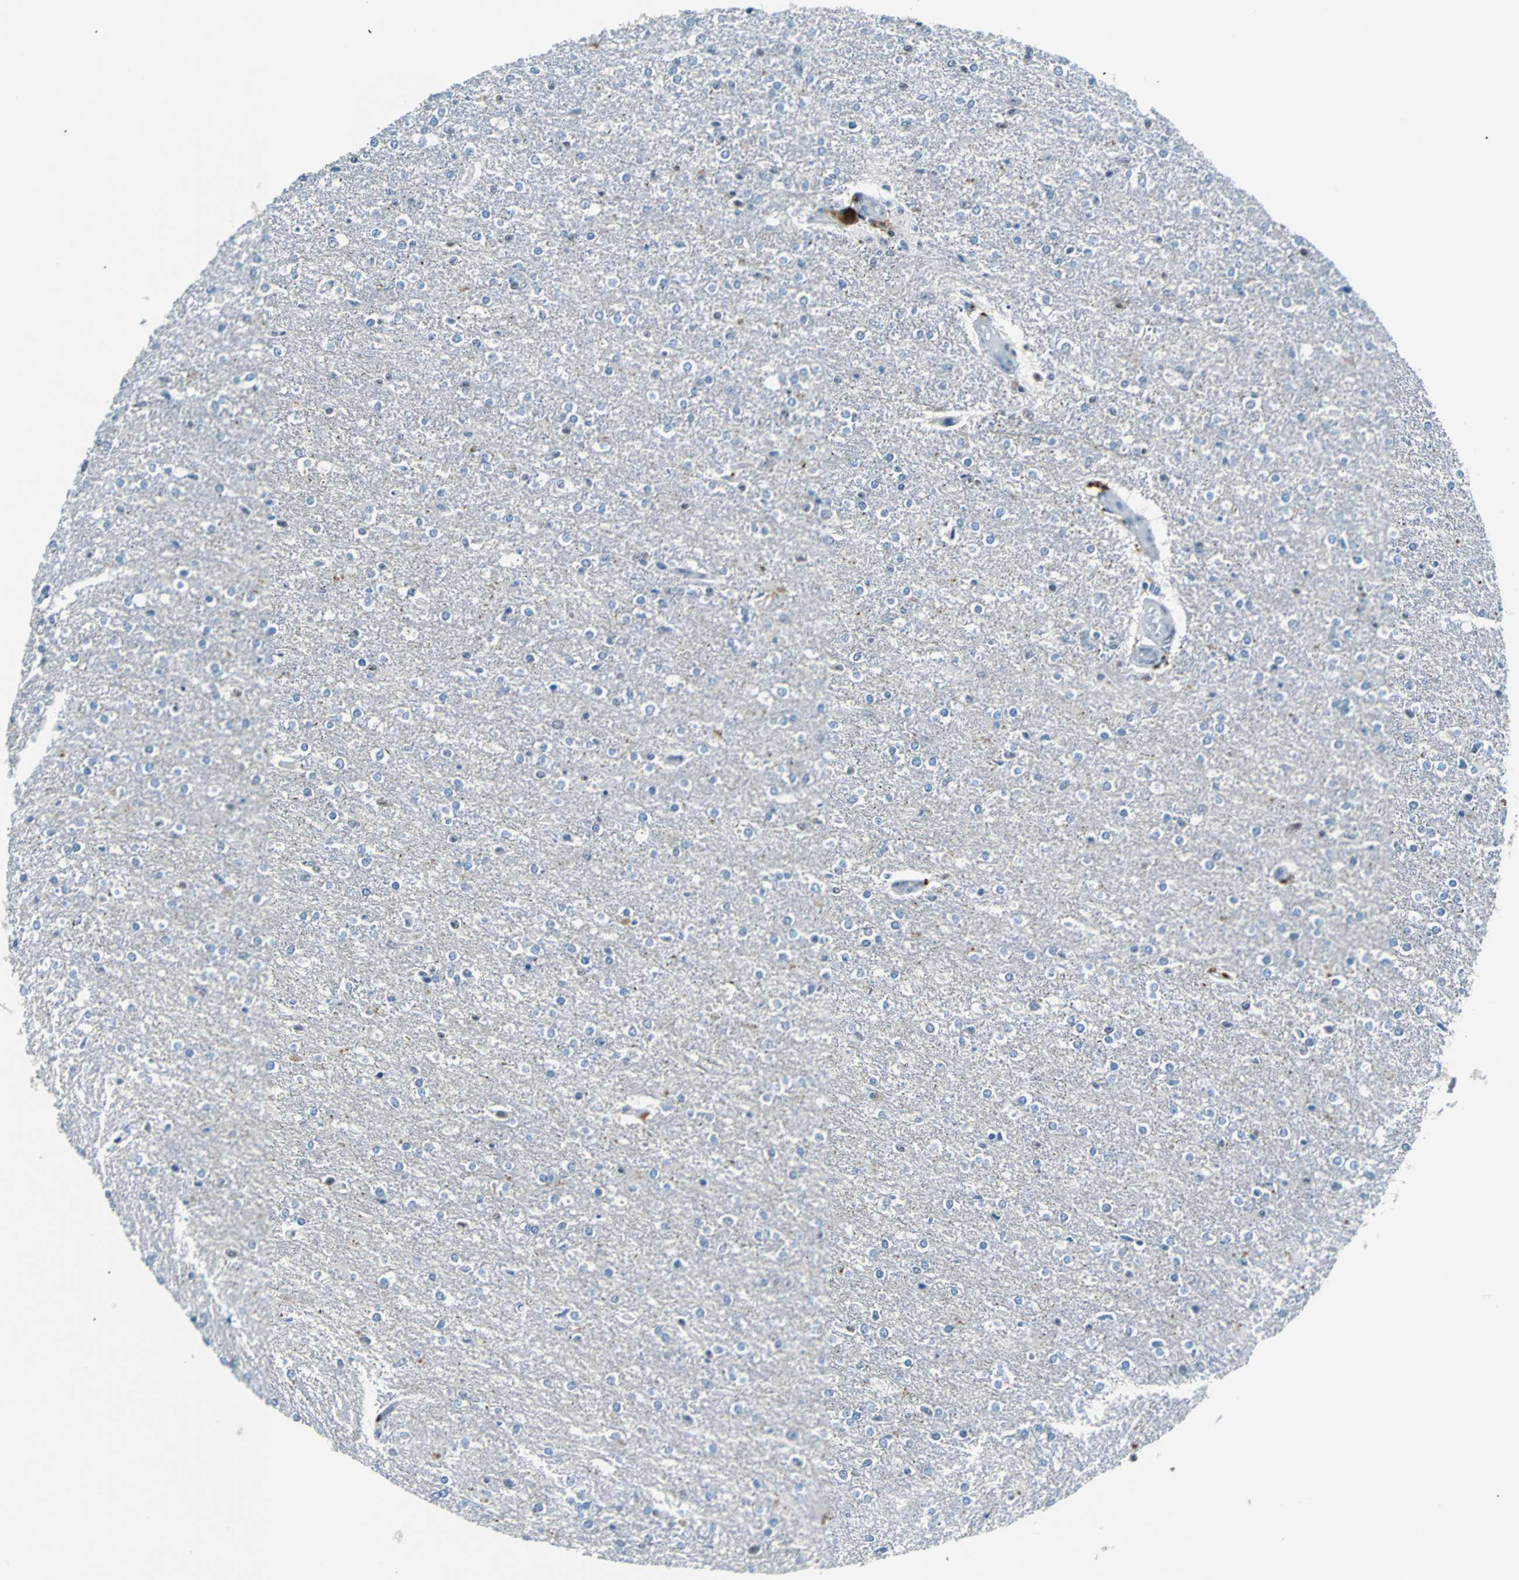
{"staining": {"intensity": "negative", "quantity": "none", "location": "none"}, "tissue": "glioma", "cell_type": "Tumor cells", "image_type": "cancer", "snomed": [{"axis": "morphology", "description": "Glioma, malignant, High grade"}, {"axis": "topography", "description": "Cerebral cortex"}], "caption": "Protein analysis of glioma demonstrates no significant expression in tumor cells. (Brightfield microscopy of DAB (3,3'-diaminobenzidine) immunohistochemistry (IHC) at high magnification).", "gene": "USP28", "patient": {"sex": "male", "age": 76}}